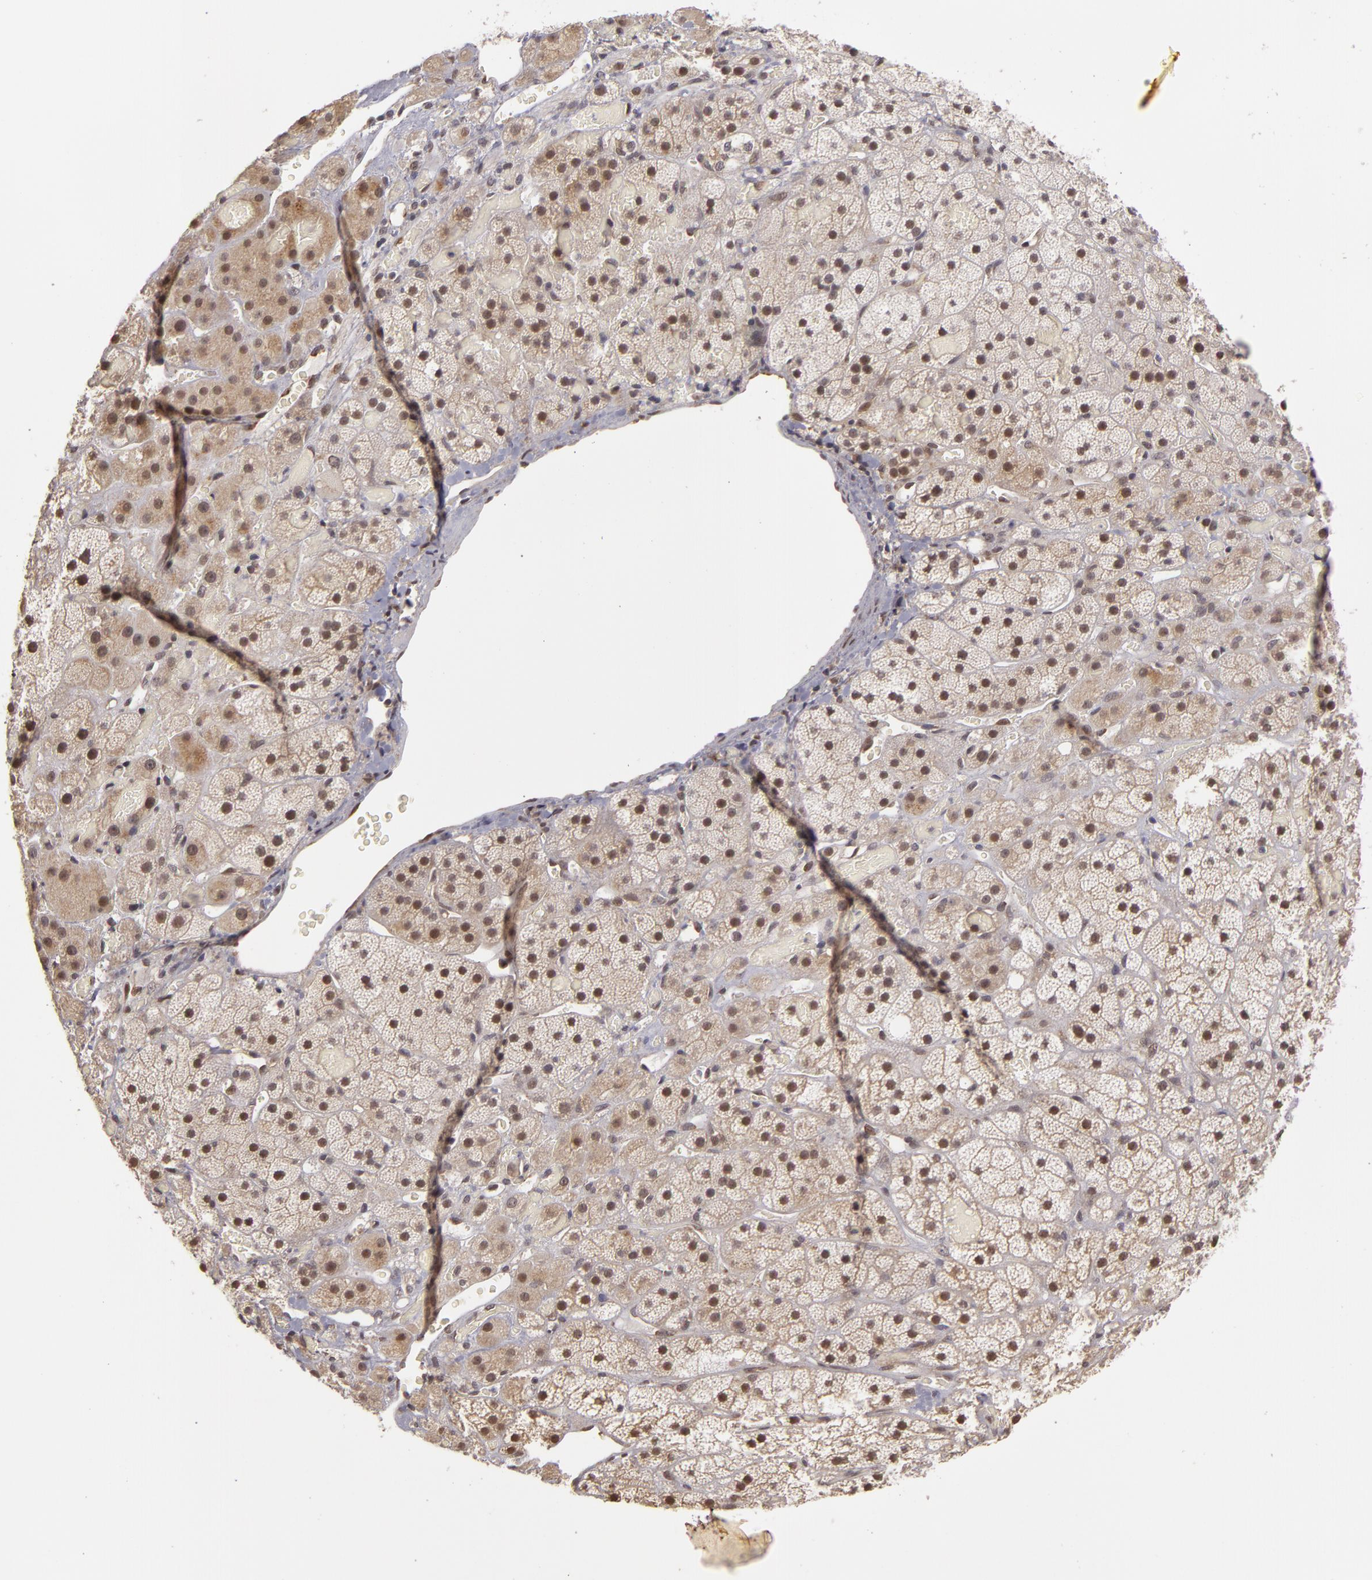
{"staining": {"intensity": "moderate", "quantity": ">75%", "location": "nuclear"}, "tissue": "adrenal gland", "cell_type": "Glandular cells", "image_type": "normal", "snomed": [{"axis": "morphology", "description": "Normal tissue, NOS"}, {"axis": "topography", "description": "Adrenal gland"}], "caption": "High-power microscopy captured an immunohistochemistry image of normal adrenal gland, revealing moderate nuclear positivity in approximately >75% of glandular cells.", "gene": "ZNF133", "patient": {"sex": "male", "age": 57}}